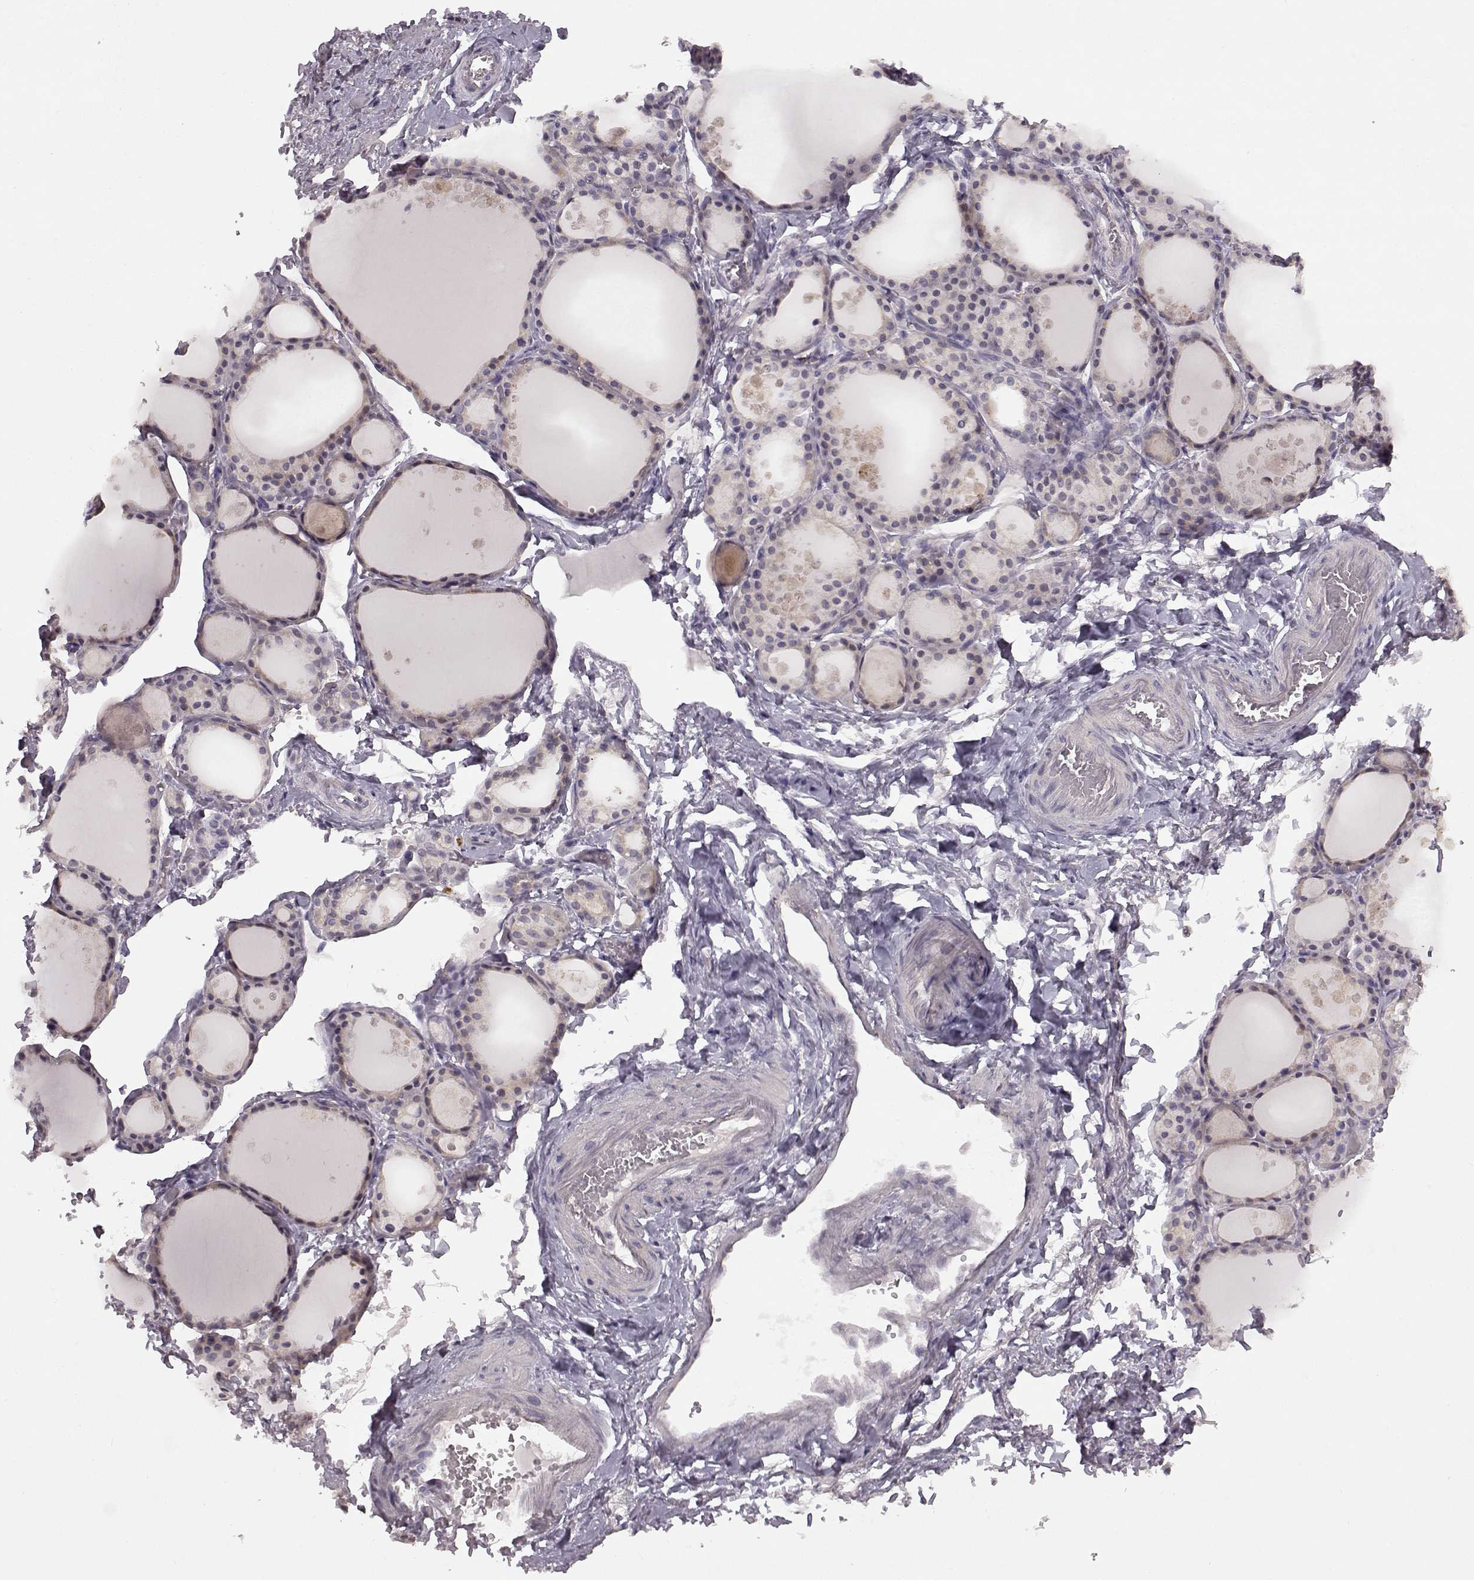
{"staining": {"intensity": "weak", "quantity": "<25%", "location": "cytoplasmic/membranous"}, "tissue": "thyroid gland", "cell_type": "Glandular cells", "image_type": "normal", "snomed": [{"axis": "morphology", "description": "Normal tissue, NOS"}, {"axis": "topography", "description": "Thyroid gland"}], "caption": "IHC of unremarkable human thyroid gland reveals no positivity in glandular cells. Nuclei are stained in blue.", "gene": "SPAG17", "patient": {"sex": "male", "age": 68}}